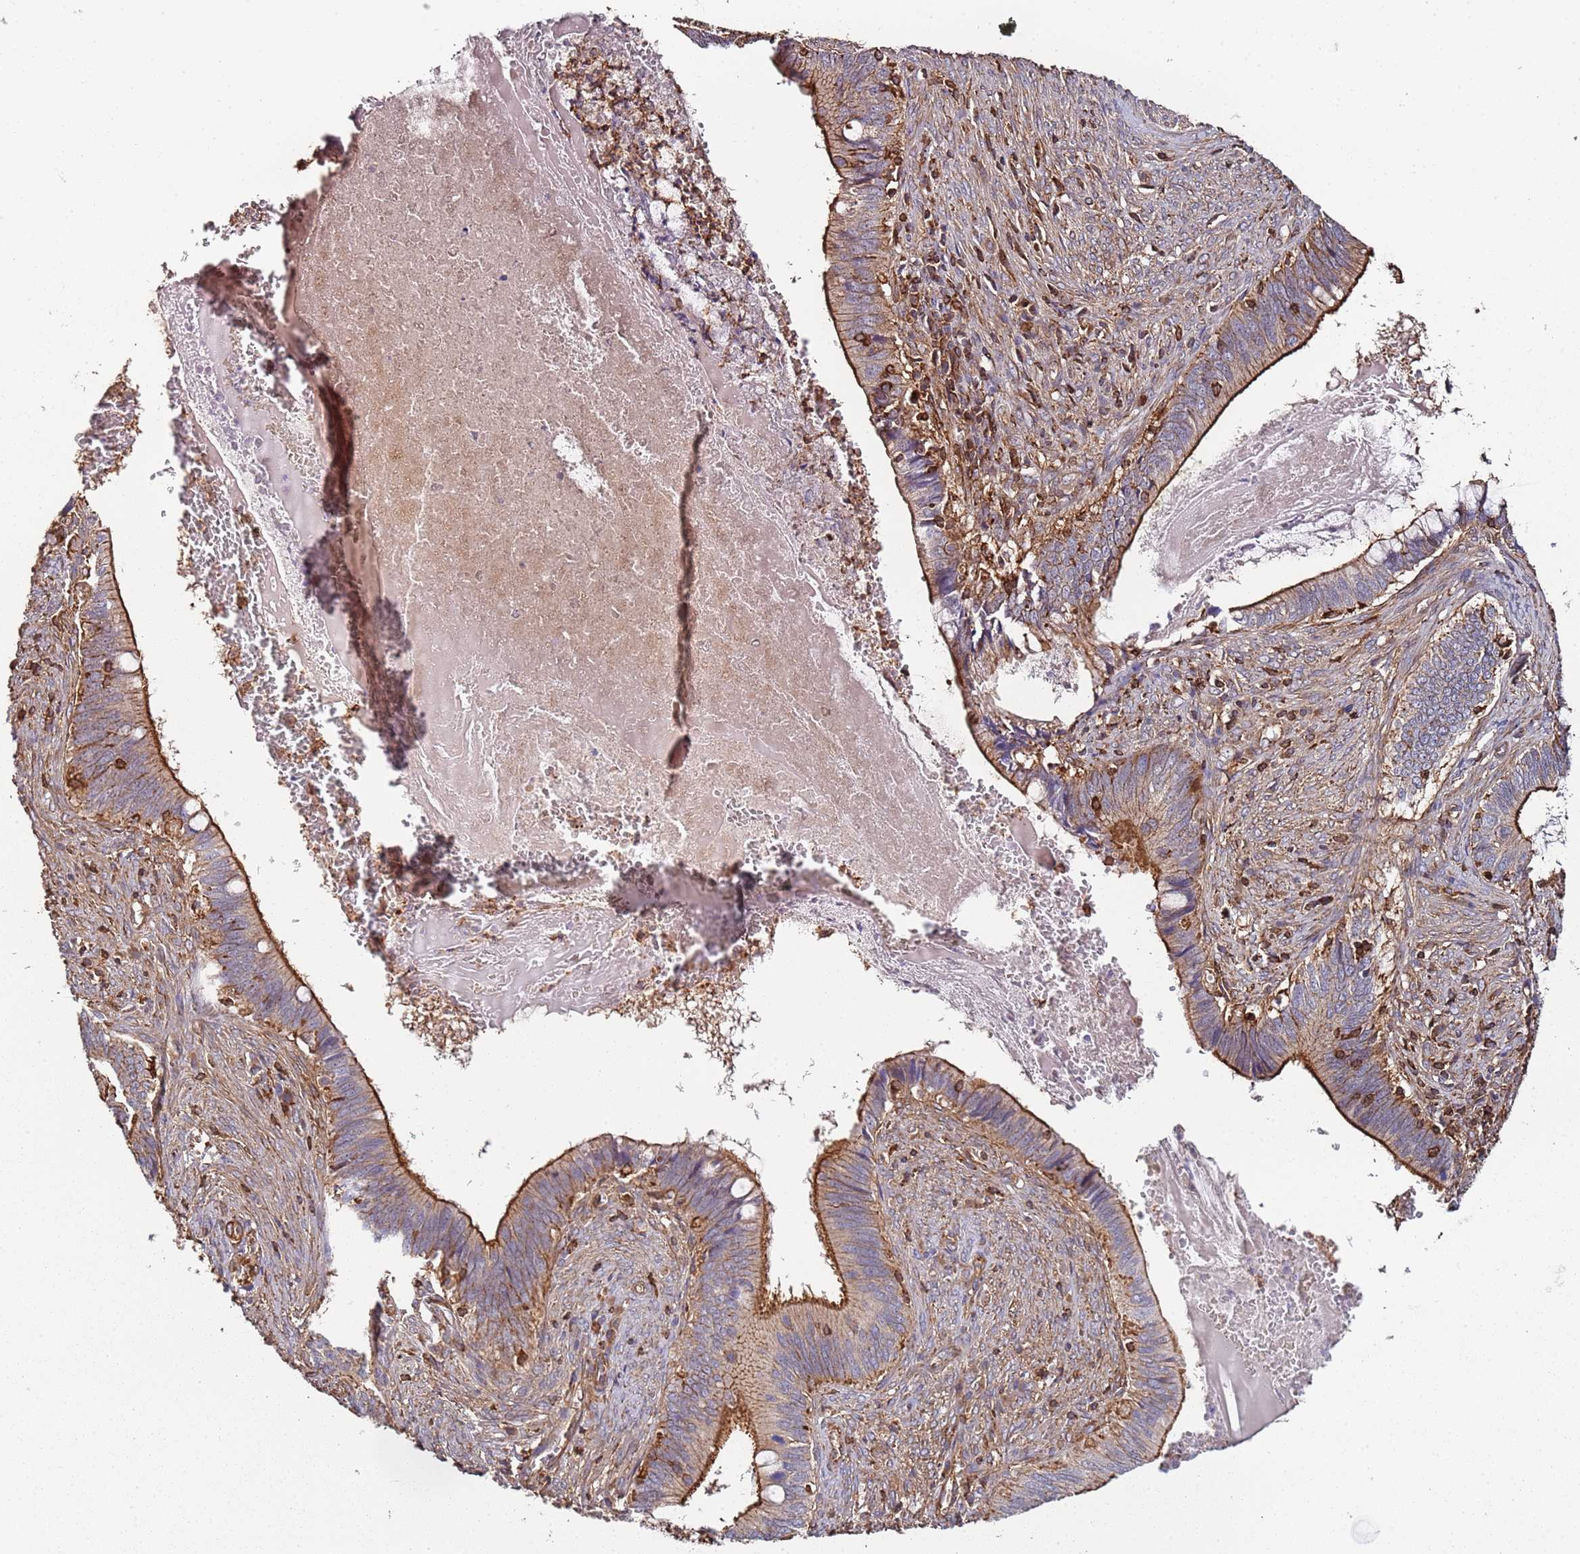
{"staining": {"intensity": "strong", "quantity": "25%-75%", "location": "cytoplasmic/membranous"}, "tissue": "cervical cancer", "cell_type": "Tumor cells", "image_type": "cancer", "snomed": [{"axis": "morphology", "description": "Adenocarcinoma, NOS"}, {"axis": "topography", "description": "Cervix"}], "caption": "Immunohistochemical staining of cervical adenocarcinoma demonstrates strong cytoplasmic/membranous protein positivity in about 25%-75% of tumor cells. (Stains: DAB (3,3'-diaminobenzidine) in brown, nuclei in blue, Microscopy: brightfield microscopy at high magnification).", "gene": "CYP2U1", "patient": {"sex": "female", "age": 42}}